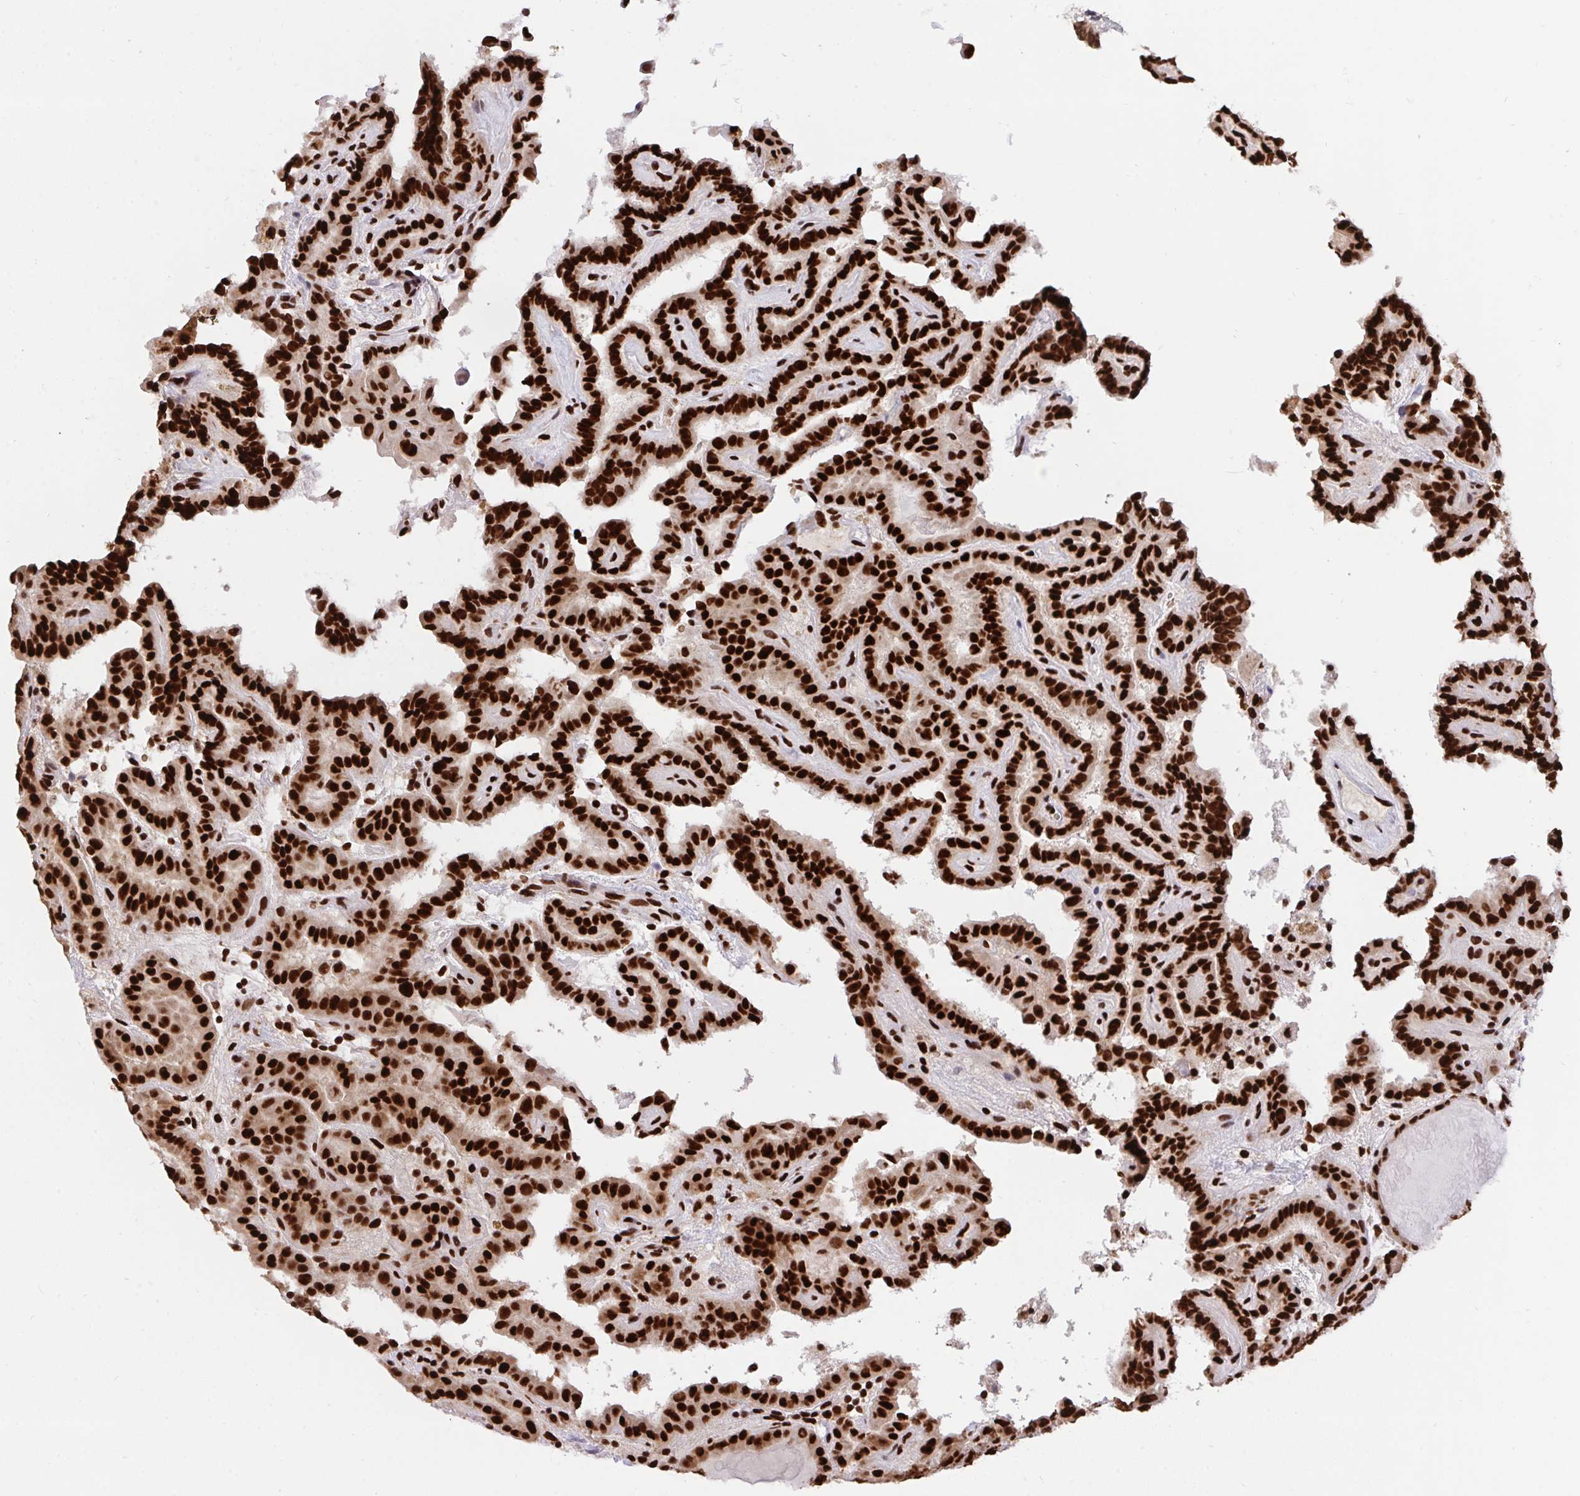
{"staining": {"intensity": "strong", "quantity": ">75%", "location": "nuclear"}, "tissue": "thyroid cancer", "cell_type": "Tumor cells", "image_type": "cancer", "snomed": [{"axis": "morphology", "description": "Papillary adenocarcinoma, NOS"}, {"axis": "topography", "description": "Thyroid gland"}], "caption": "Immunohistochemical staining of thyroid cancer (papillary adenocarcinoma) exhibits high levels of strong nuclear protein staining in approximately >75% of tumor cells.", "gene": "HNRNPL", "patient": {"sex": "female", "age": 46}}